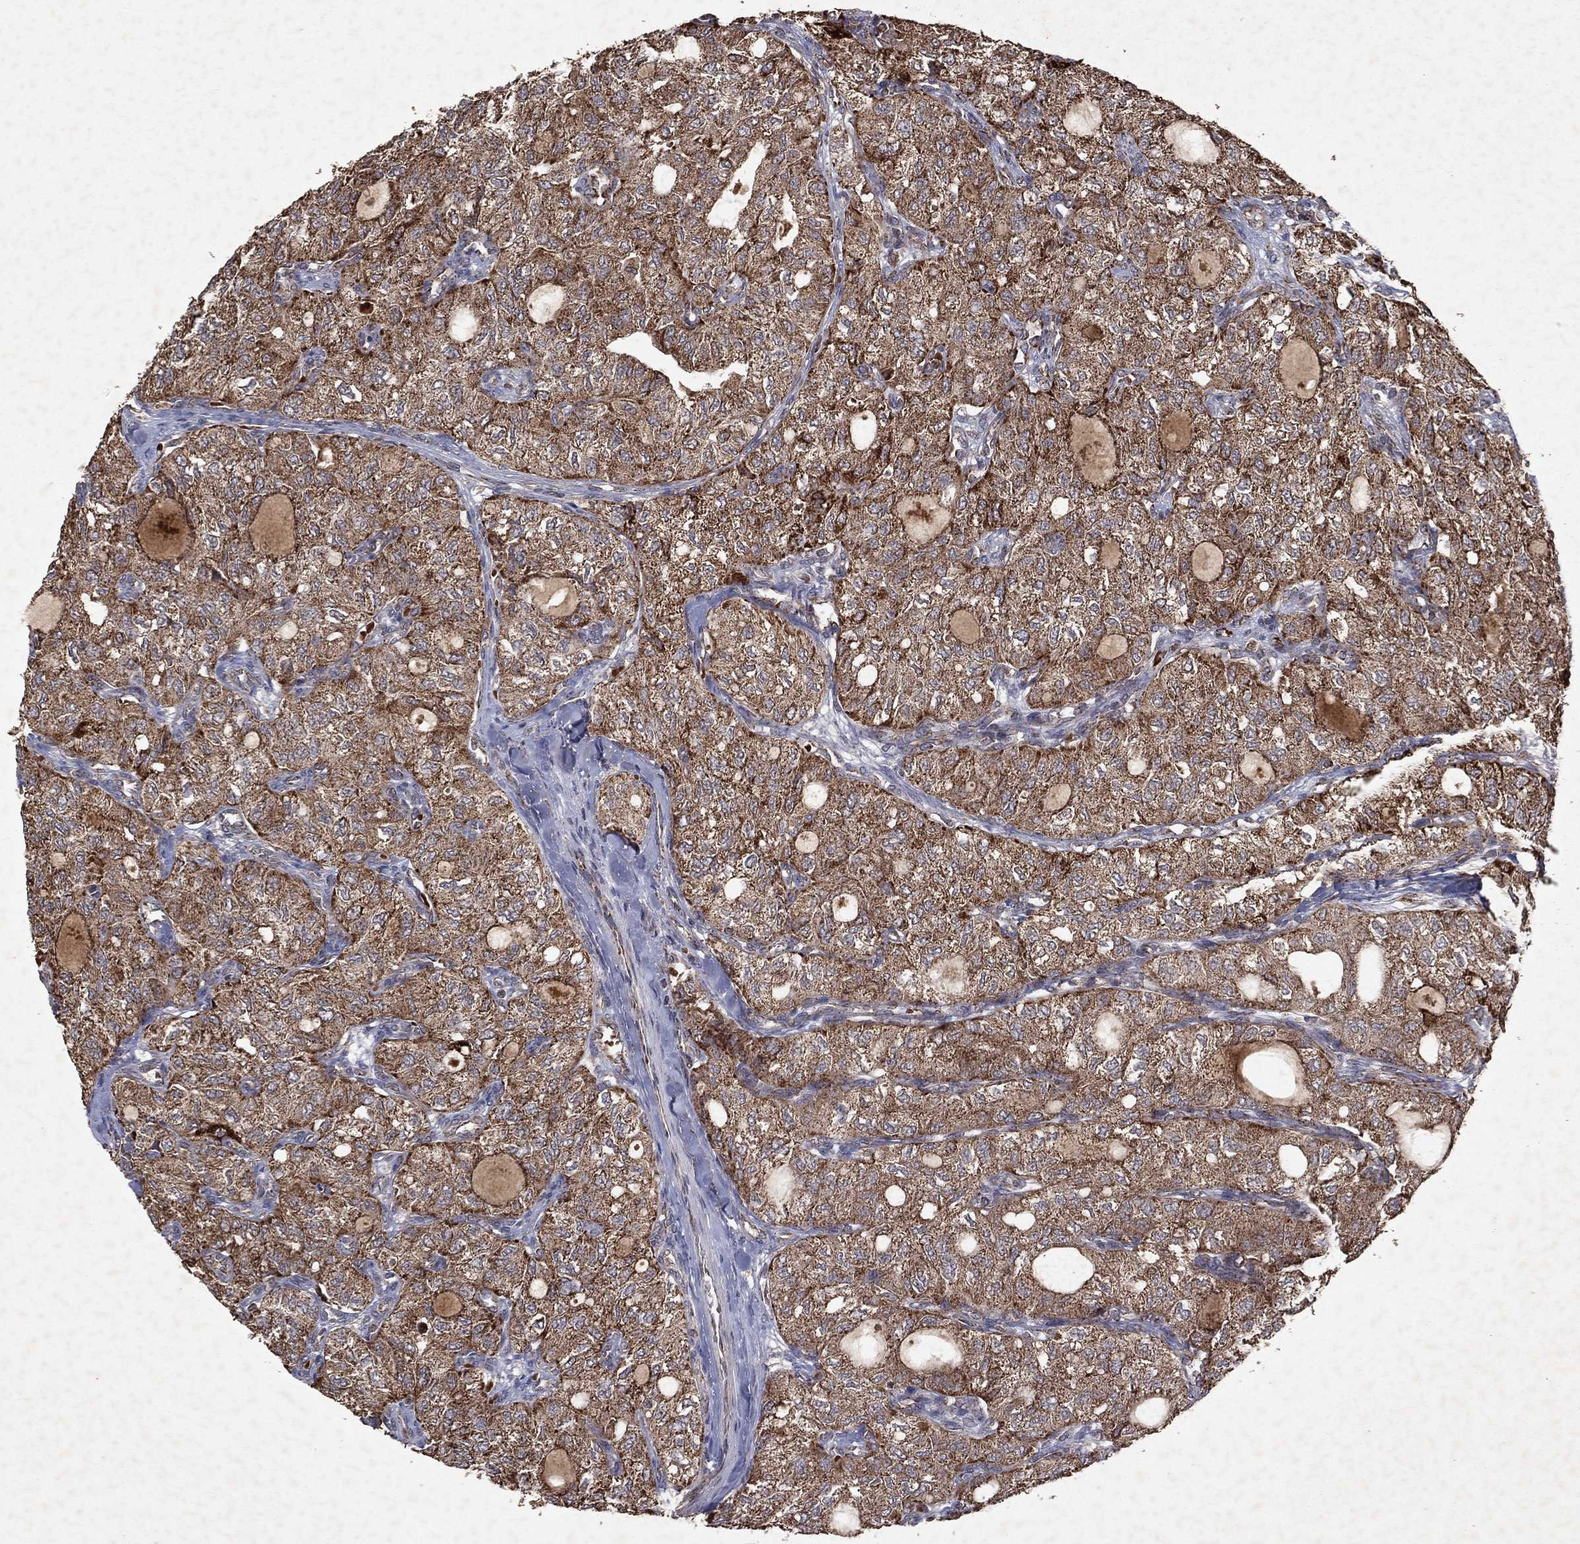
{"staining": {"intensity": "strong", "quantity": ">75%", "location": "cytoplasmic/membranous"}, "tissue": "thyroid cancer", "cell_type": "Tumor cells", "image_type": "cancer", "snomed": [{"axis": "morphology", "description": "Follicular adenoma carcinoma, NOS"}, {"axis": "topography", "description": "Thyroid gland"}], "caption": "Tumor cells exhibit strong cytoplasmic/membranous staining in about >75% of cells in thyroid cancer (follicular adenoma carcinoma). Nuclei are stained in blue.", "gene": "PYROXD2", "patient": {"sex": "male", "age": 75}}